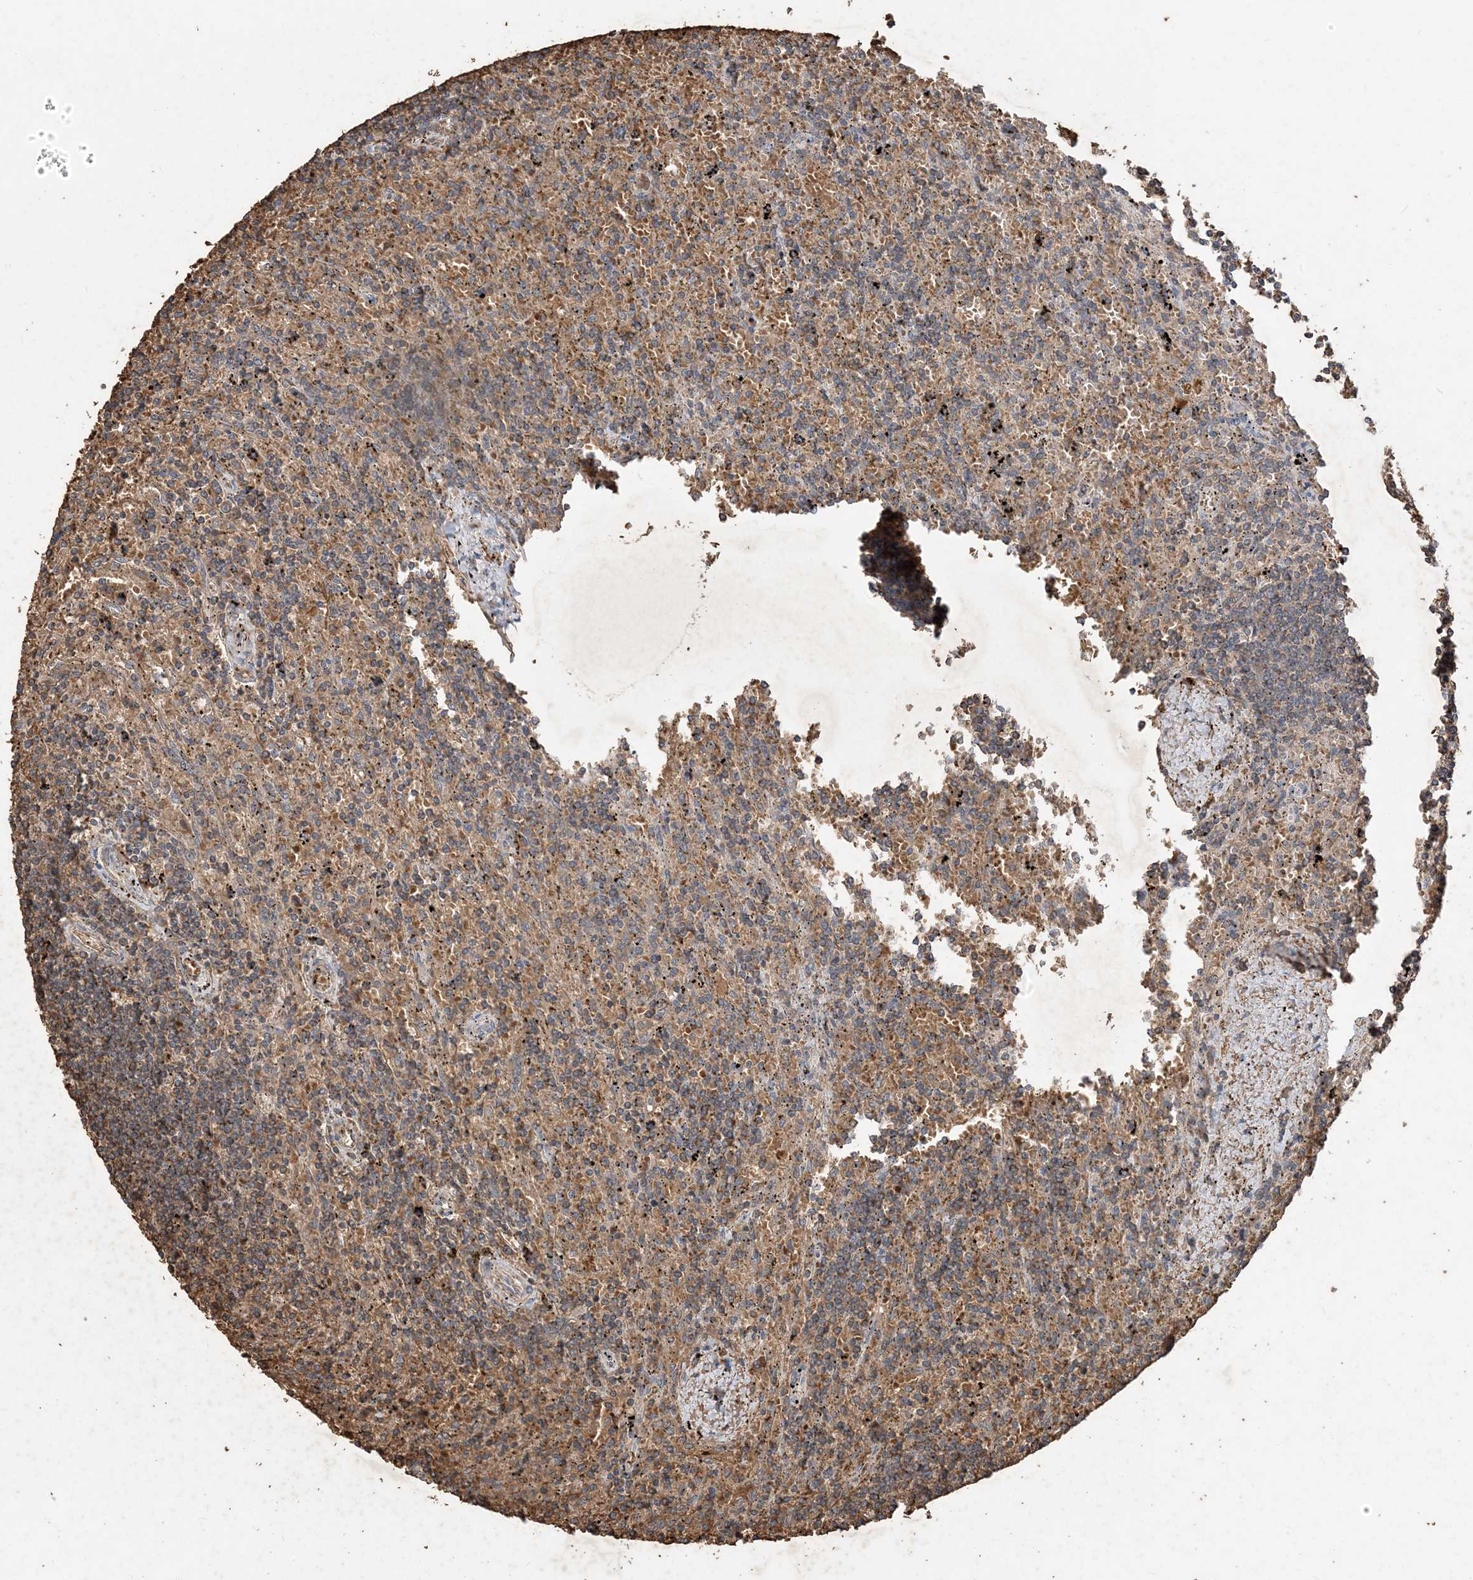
{"staining": {"intensity": "weak", "quantity": "<25%", "location": "cytoplasmic/membranous"}, "tissue": "lymphoma", "cell_type": "Tumor cells", "image_type": "cancer", "snomed": [{"axis": "morphology", "description": "Malignant lymphoma, non-Hodgkin's type, Low grade"}, {"axis": "topography", "description": "Spleen"}], "caption": "IHC histopathology image of lymphoma stained for a protein (brown), which displays no expression in tumor cells.", "gene": "HPS4", "patient": {"sex": "male", "age": 76}}